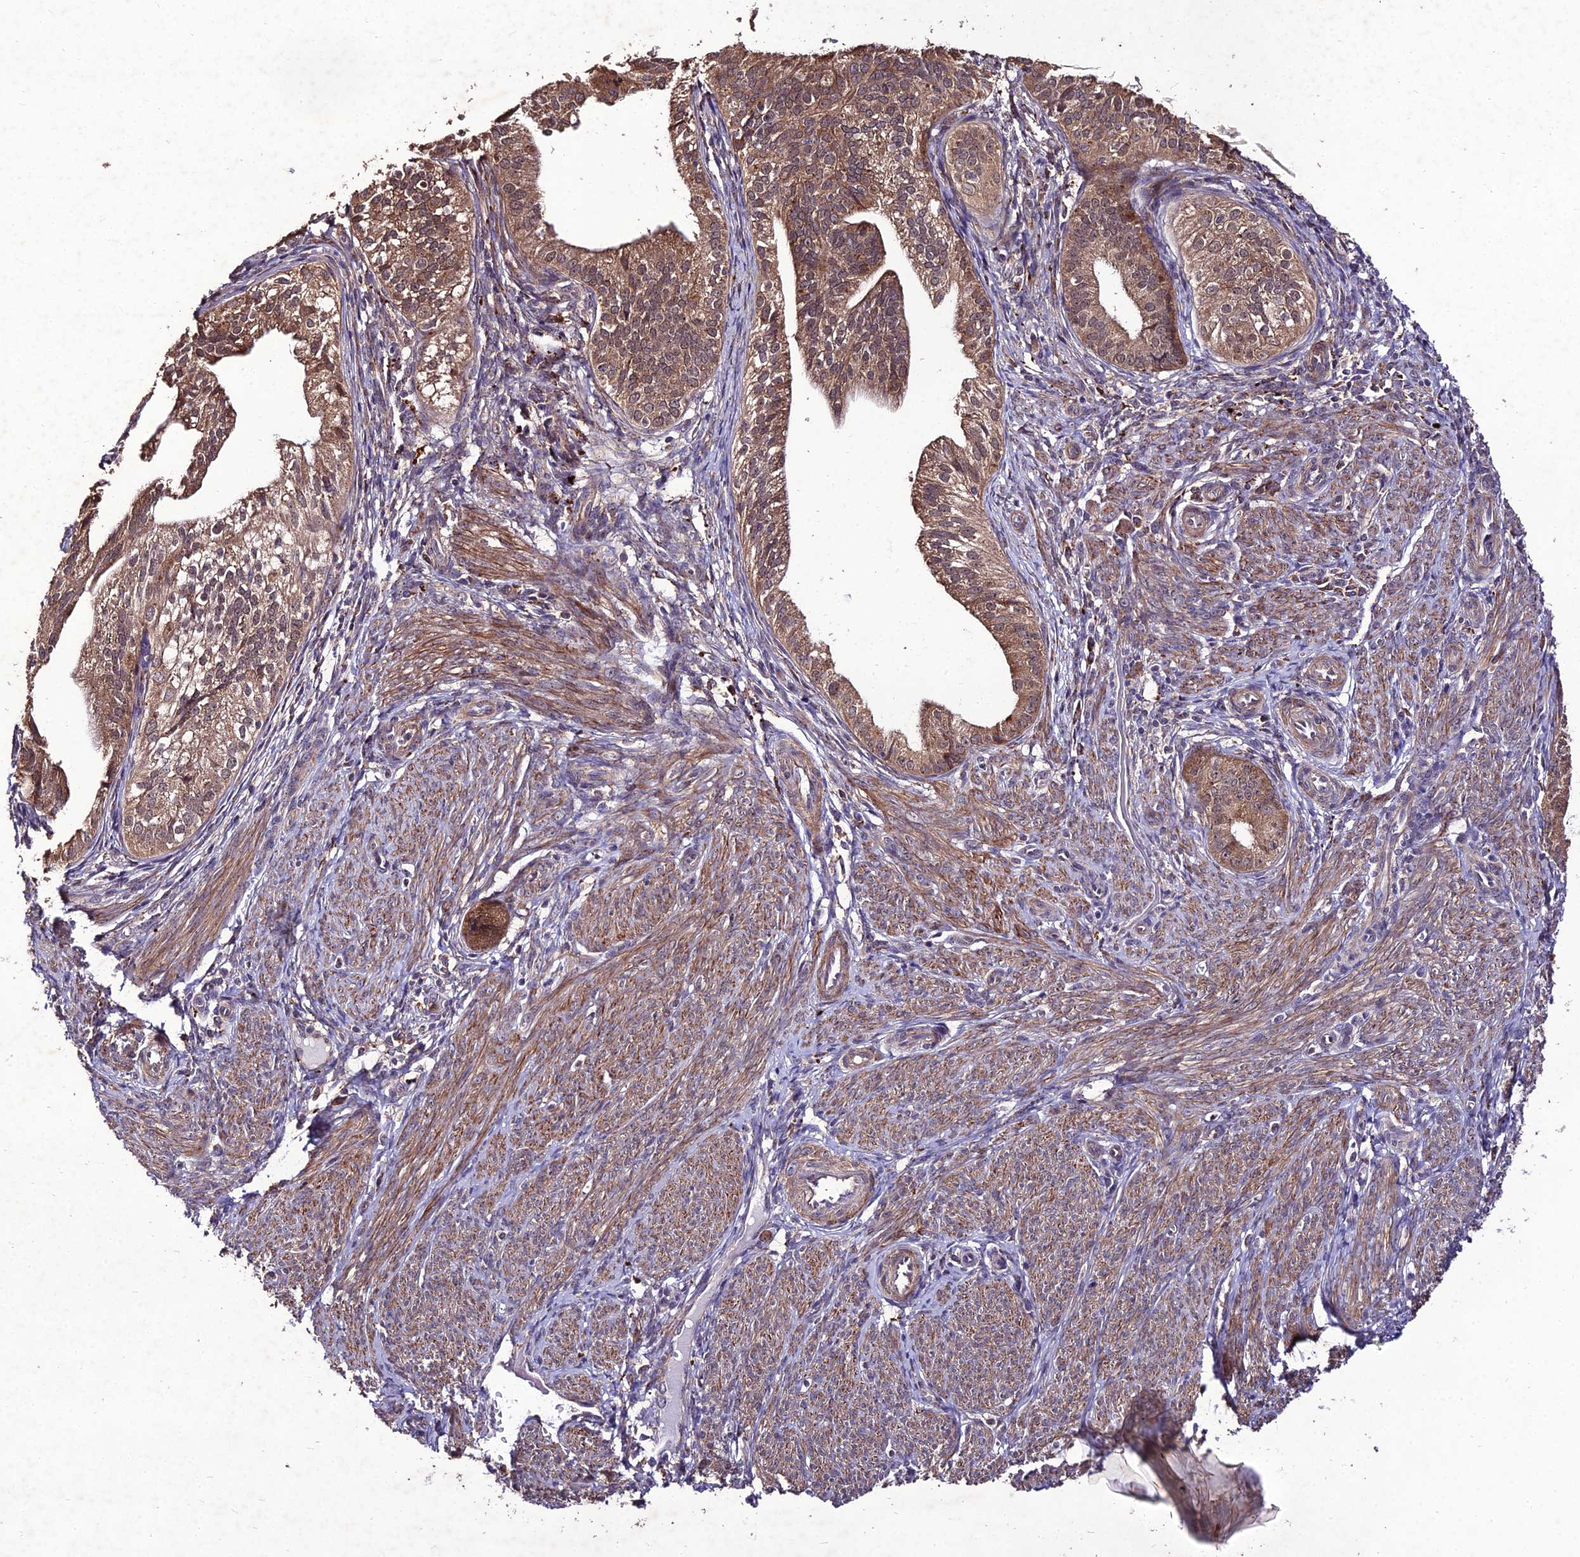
{"staining": {"intensity": "moderate", "quantity": "25%-75%", "location": "cytoplasmic/membranous,nuclear"}, "tissue": "endometrial cancer", "cell_type": "Tumor cells", "image_type": "cancer", "snomed": [{"axis": "morphology", "description": "Adenocarcinoma, NOS"}, {"axis": "topography", "description": "Endometrium"}], "caption": "Moderate cytoplasmic/membranous and nuclear staining for a protein is identified in approximately 25%-75% of tumor cells of adenocarcinoma (endometrial) using IHC.", "gene": "ZNF766", "patient": {"sex": "female", "age": 50}}